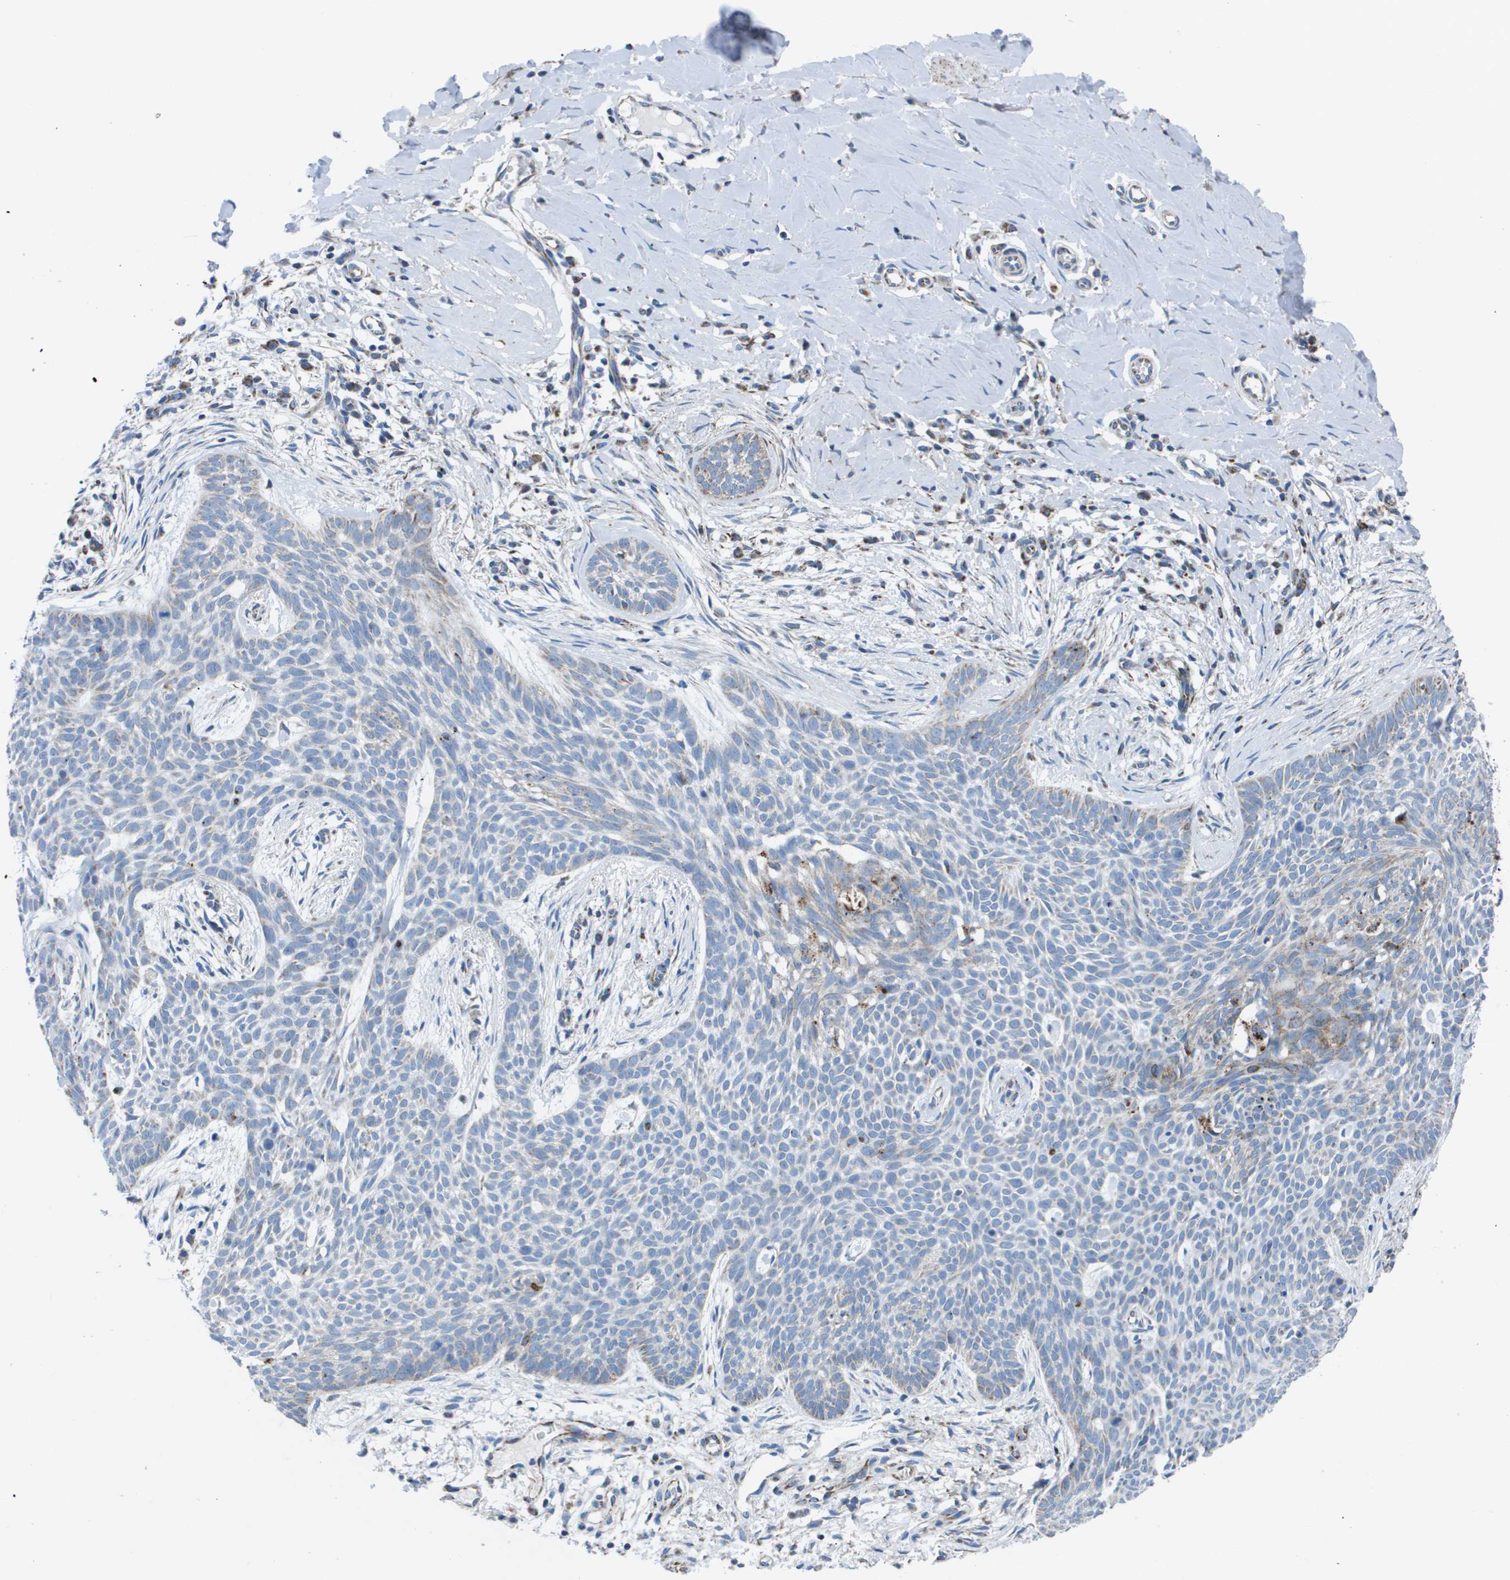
{"staining": {"intensity": "negative", "quantity": "none", "location": "none"}, "tissue": "skin cancer", "cell_type": "Tumor cells", "image_type": "cancer", "snomed": [{"axis": "morphology", "description": "Basal cell carcinoma"}, {"axis": "topography", "description": "Skin"}], "caption": "Skin cancer (basal cell carcinoma) was stained to show a protein in brown. There is no significant staining in tumor cells.", "gene": "ZDHHC3", "patient": {"sex": "female", "age": 59}}